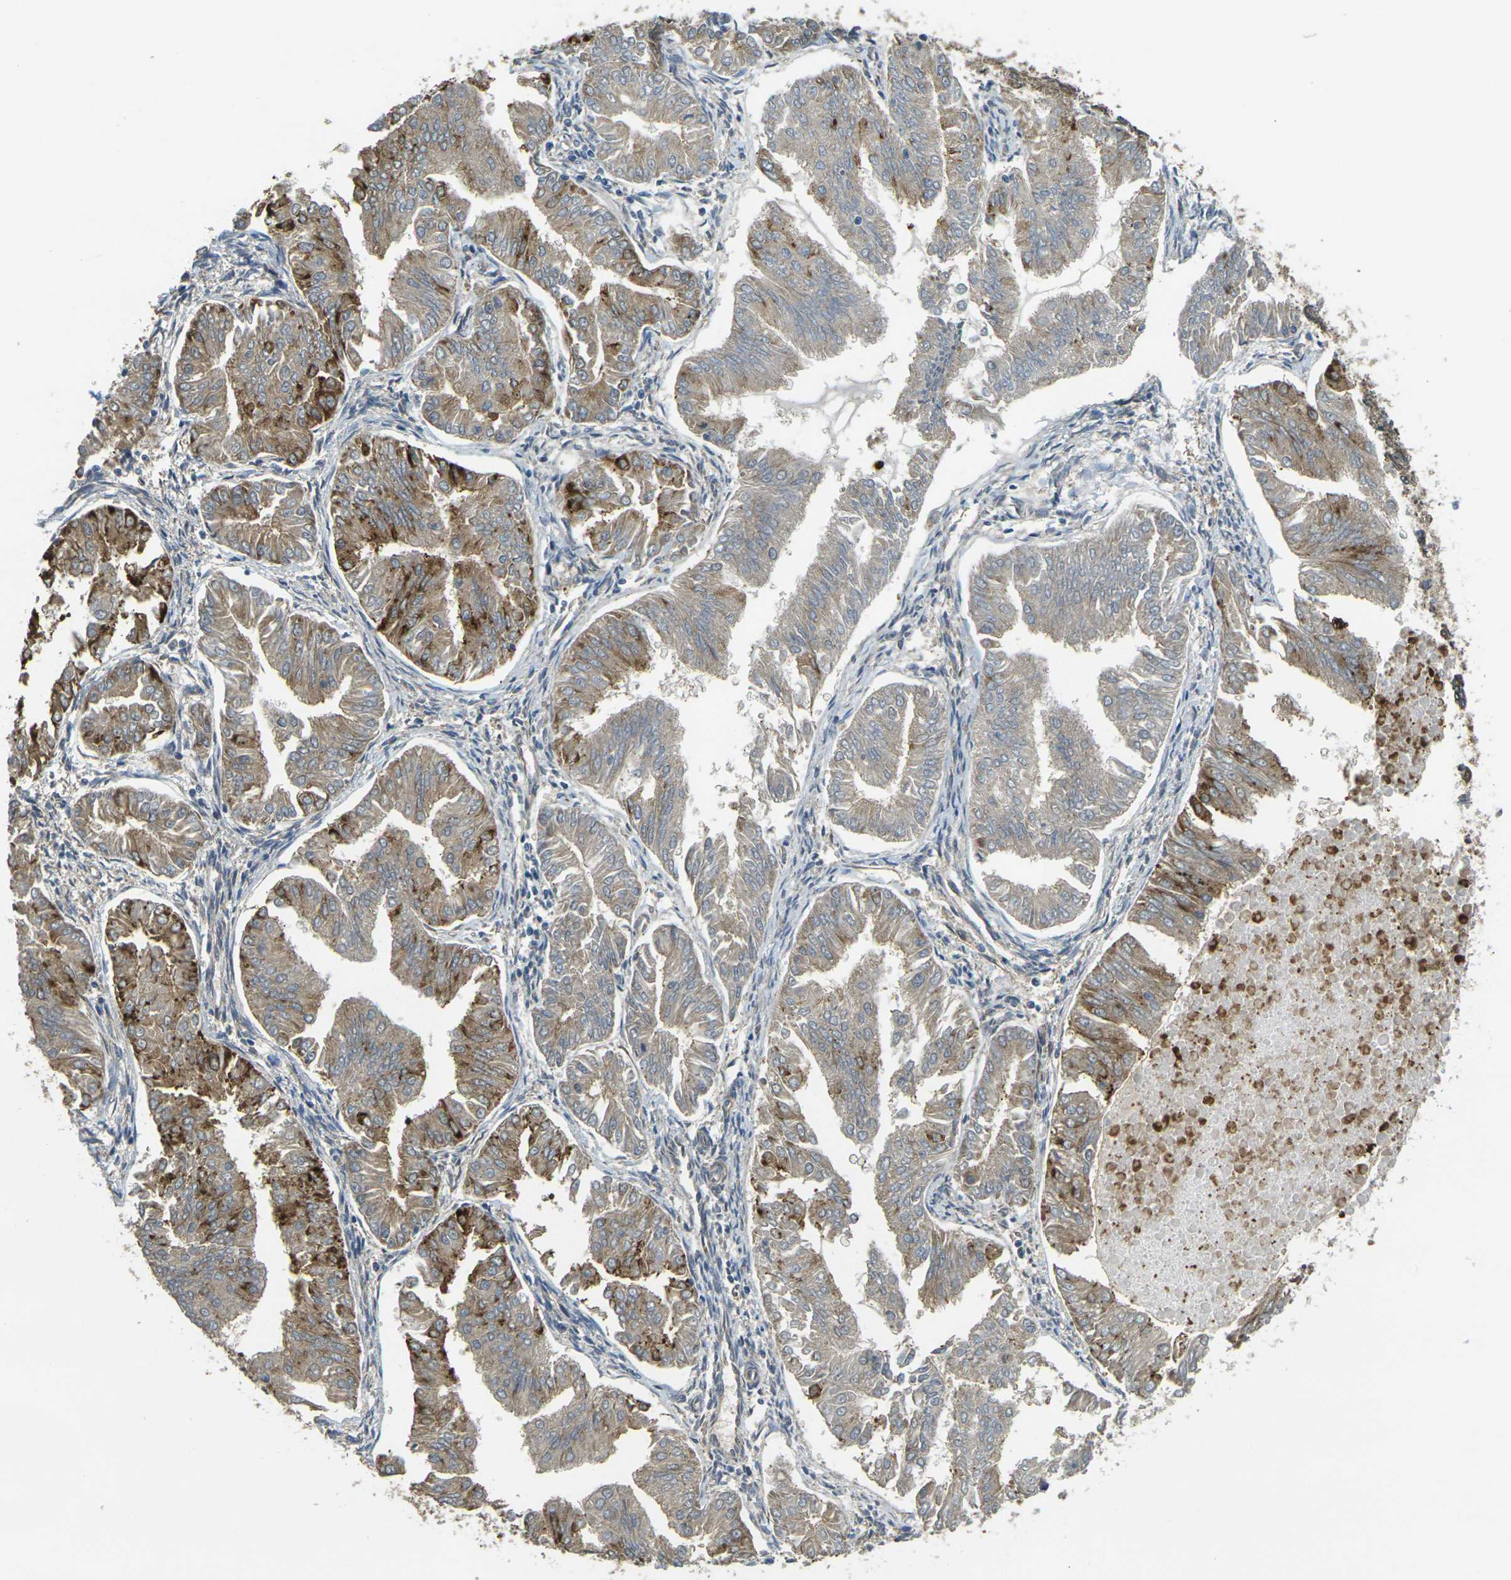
{"staining": {"intensity": "moderate", "quantity": "25%-75%", "location": "cytoplasmic/membranous"}, "tissue": "endometrial cancer", "cell_type": "Tumor cells", "image_type": "cancer", "snomed": [{"axis": "morphology", "description": "Adenocarcinoma, NOS"}, {"axis": "topography", "description": "Endometrium"}], "caption": "The micrograph displays staining of endometrial cancer, revealing moderate cytoplasmic/membranous protein staining (brown color) within tumor cells. (DAB (3,3'-diaminobenzidine) IHC, brown staining for protein, blue staining for nuclei).", "gene": "FUT11", "patient": {"sex": "female", "age": 53}}